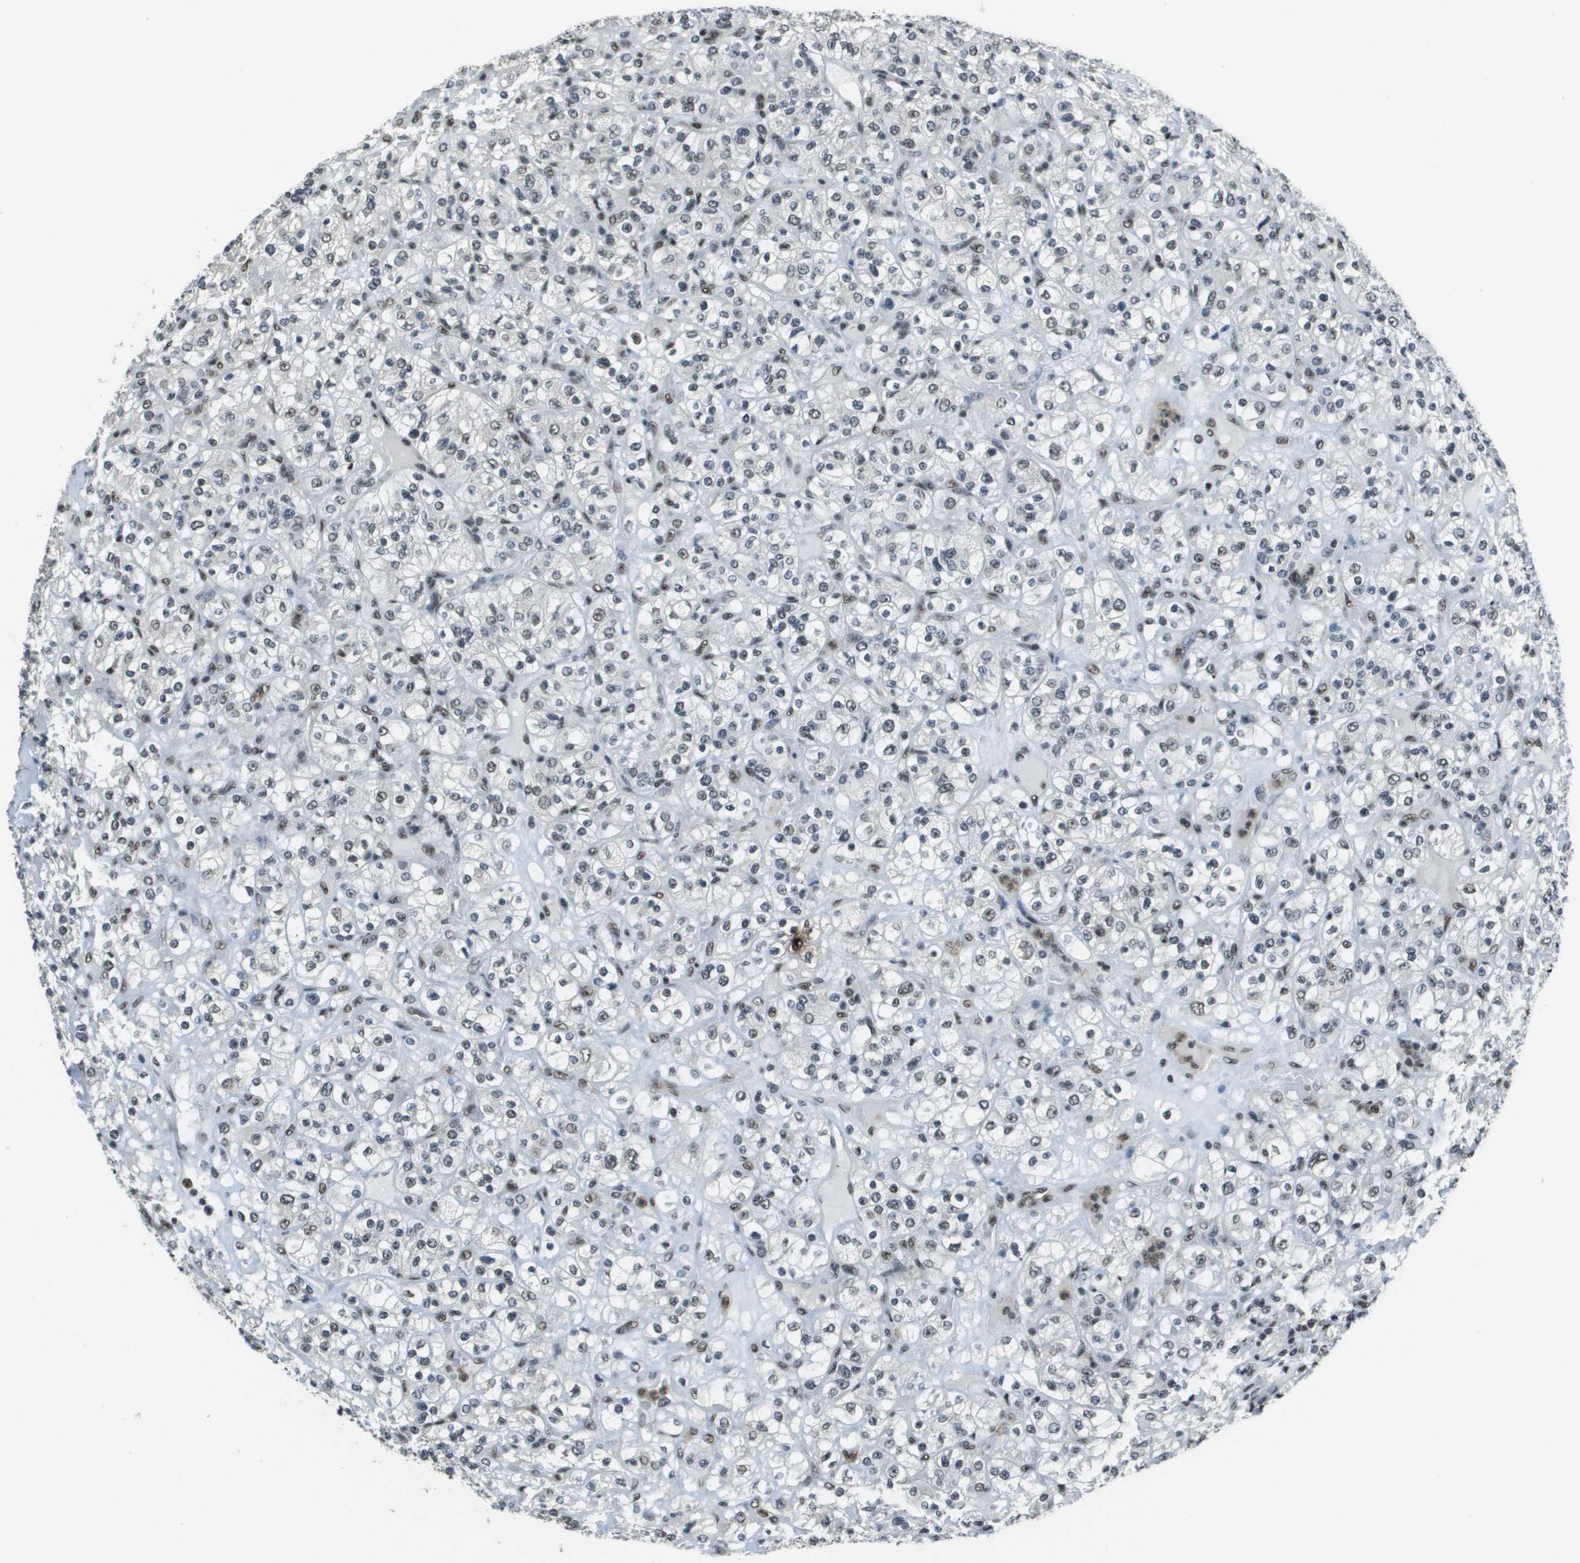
{"staining": {"intensity": "weak", "quantity": "25%-75%", "location": "nuclear"}, "tissue": "renal cancer", "cell_type": "Tumor cells", "image_type": "cancer", "snomed": [{"axis": "morphology", "description": "Normal tissue, NOS"}, {"axis": "morphology", "description": "Adenocarcinoma, NOS"}, {"axis": "topography", "description": "Kidney"}], "caption": "Human renal cancer stained with a protein marker demonstrates weak staining in tumor cells.", "gene": "DEPDC1", "patient": {"sex": "female", "age": 72}}